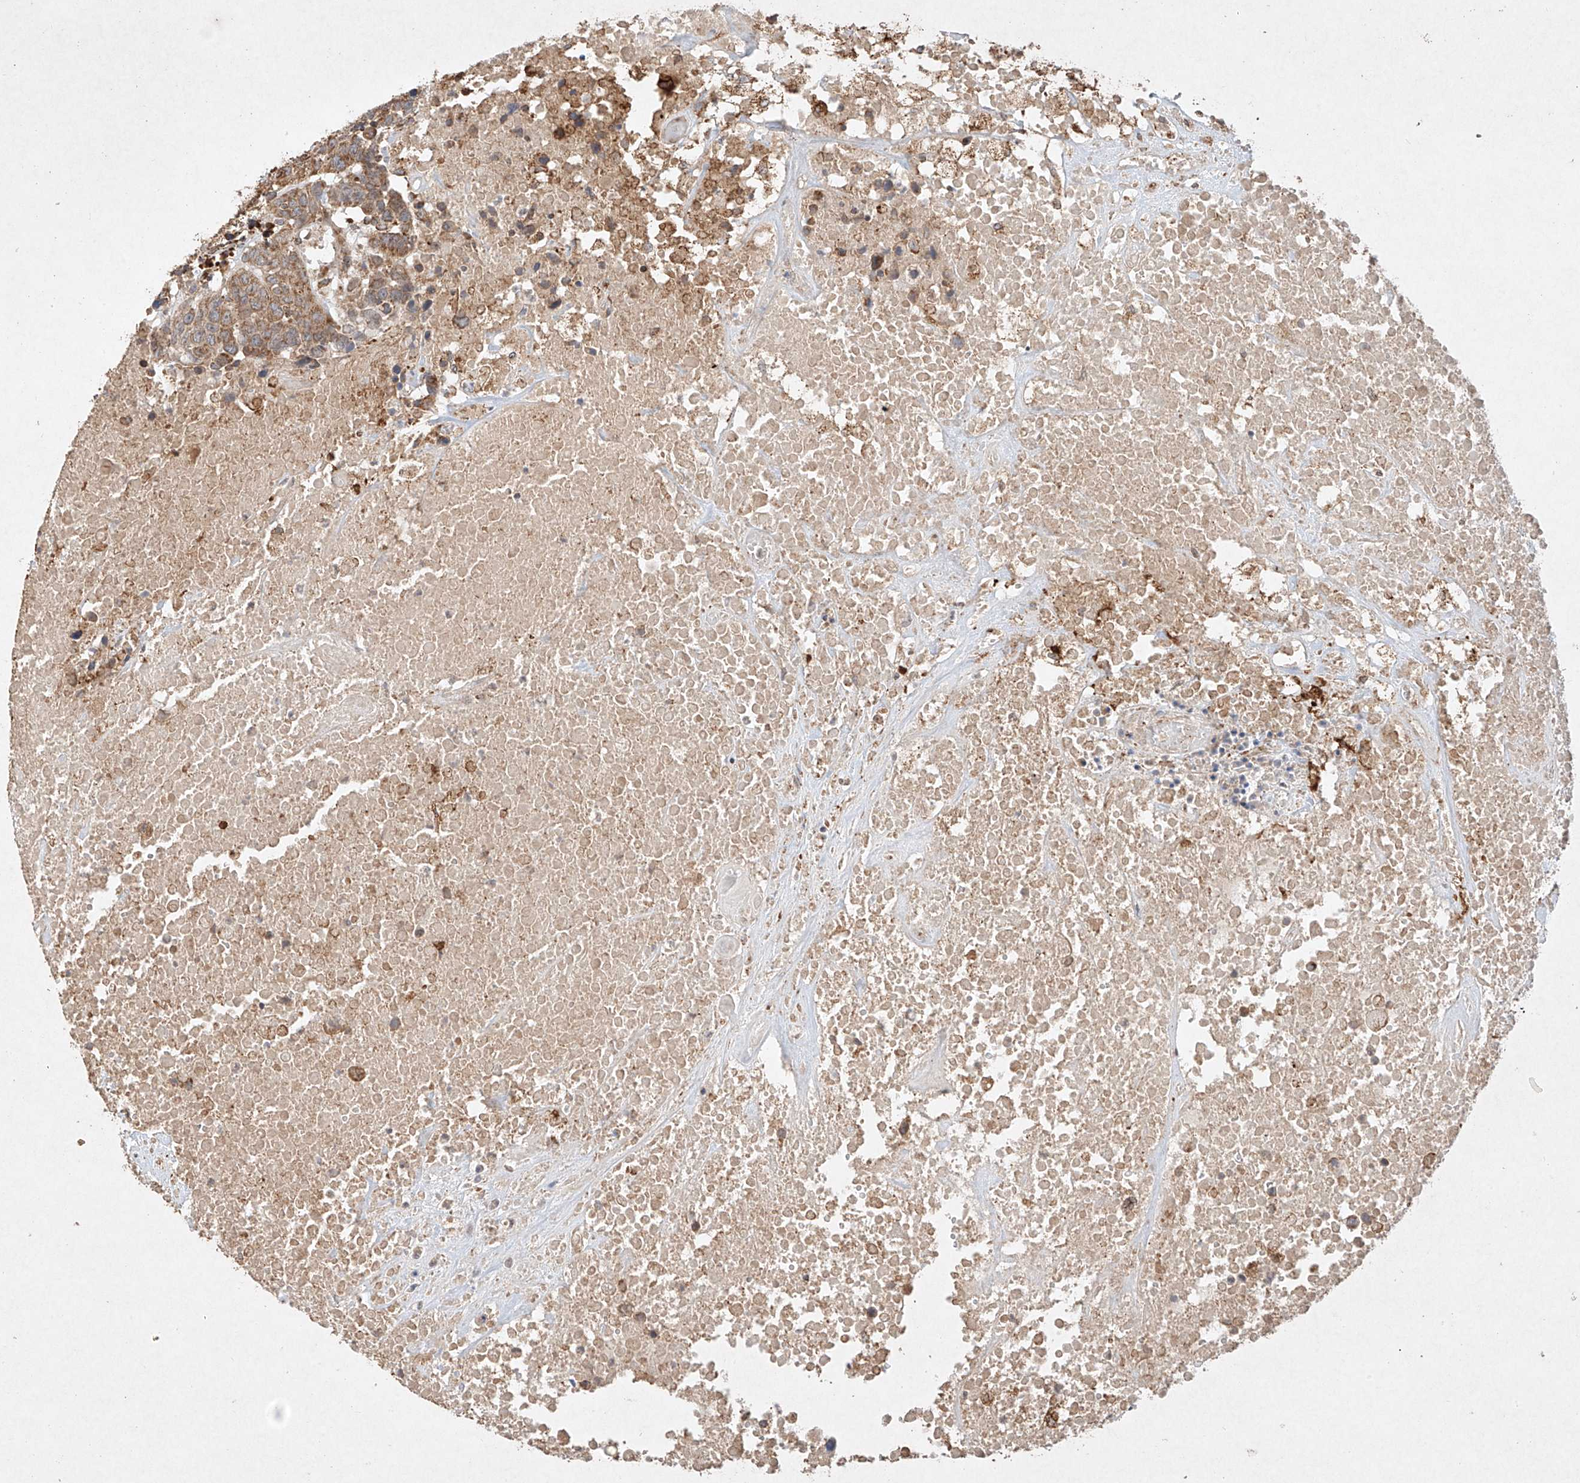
{"staining": {"intensity": "moderate", "quantity": ">75%", "location": "cytoplasmic/membranous"}, "tissue": "head and neck cancer", "cell_type": "Tumor cells", "image_type": "cancer", "snomed": [{"axis": "morphology", "description": "Squamous cell carcinoma, NOS"}, {"axis": "topography", "description": "Head-Neck"}], "caption": "Immunohistochemical staining of human squamous cell carcinoma (head and neck) displays medium levels of moderate cytoplasmic/membranous protein staining in about >75% of tumor cells. (brown staining indicates protein expression, while blue staining denotes nuclei).", "gene": "SEMA3B", "patient": {"sex": "male", "age": 66}}